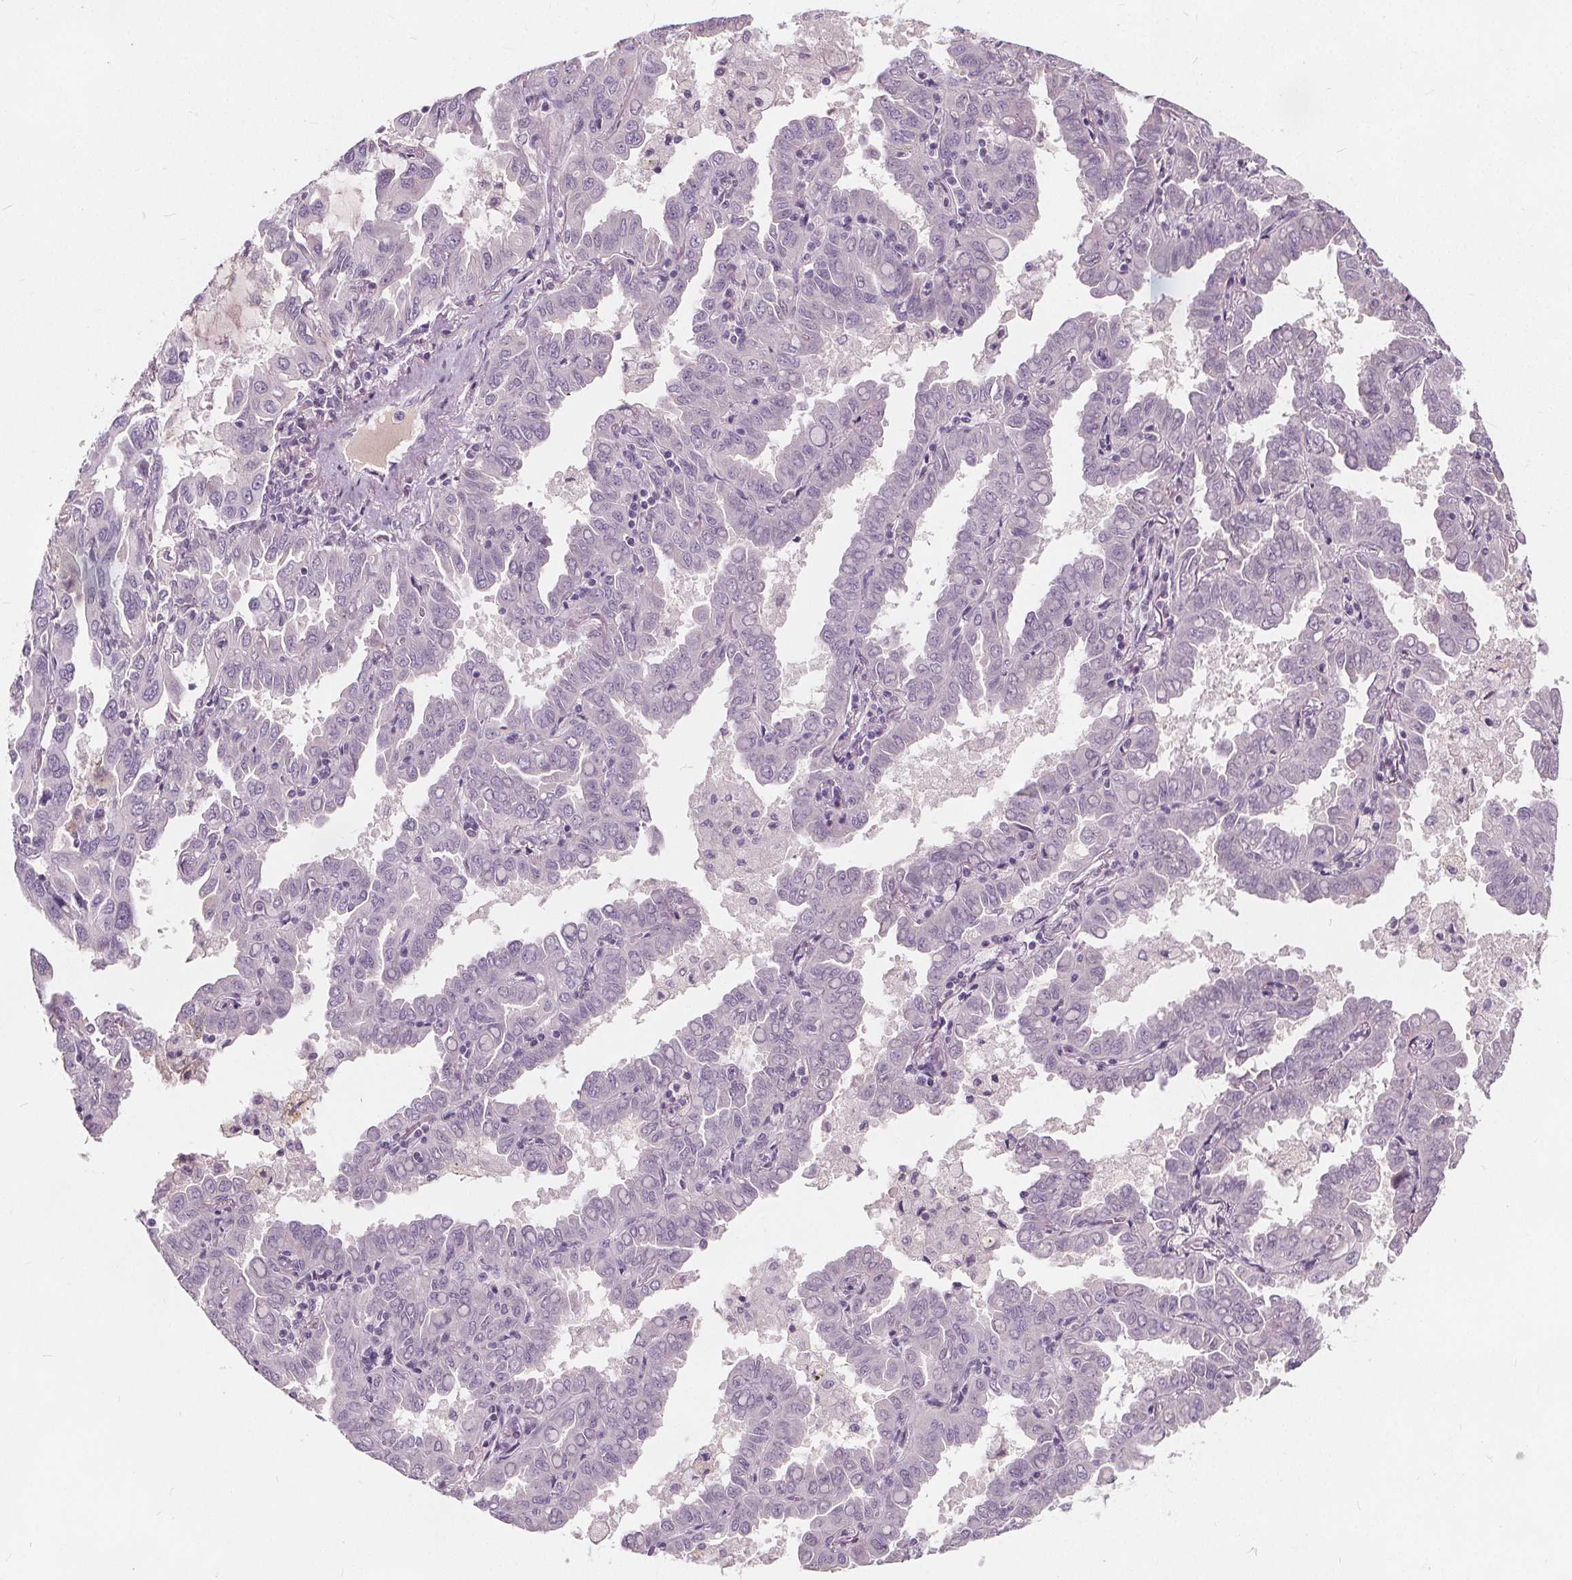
{"staining": {"intensity": "negative", "quantity": "none", "location": "none"}, "tissue": "lung cancer", "cell_type": "Tumor cells", "image_type": "cancer", "snomed": [{"axis": "morphology", "description": "Adenocarcinoma, NOS"}, {"axis": "topography", "description": "Lung"}], "caption": "This micrograph is of lung cancer stained with immunohistochemistry to label a protein in brown with the nuclei are counter-stained blue. There is no positivity in tumor cells. (DAB immunohistochemistry visualized using brightfield microscopy, high magnification).", "gene": "PLA2G2E", "patient": {"sex": "male", "age": 64}}